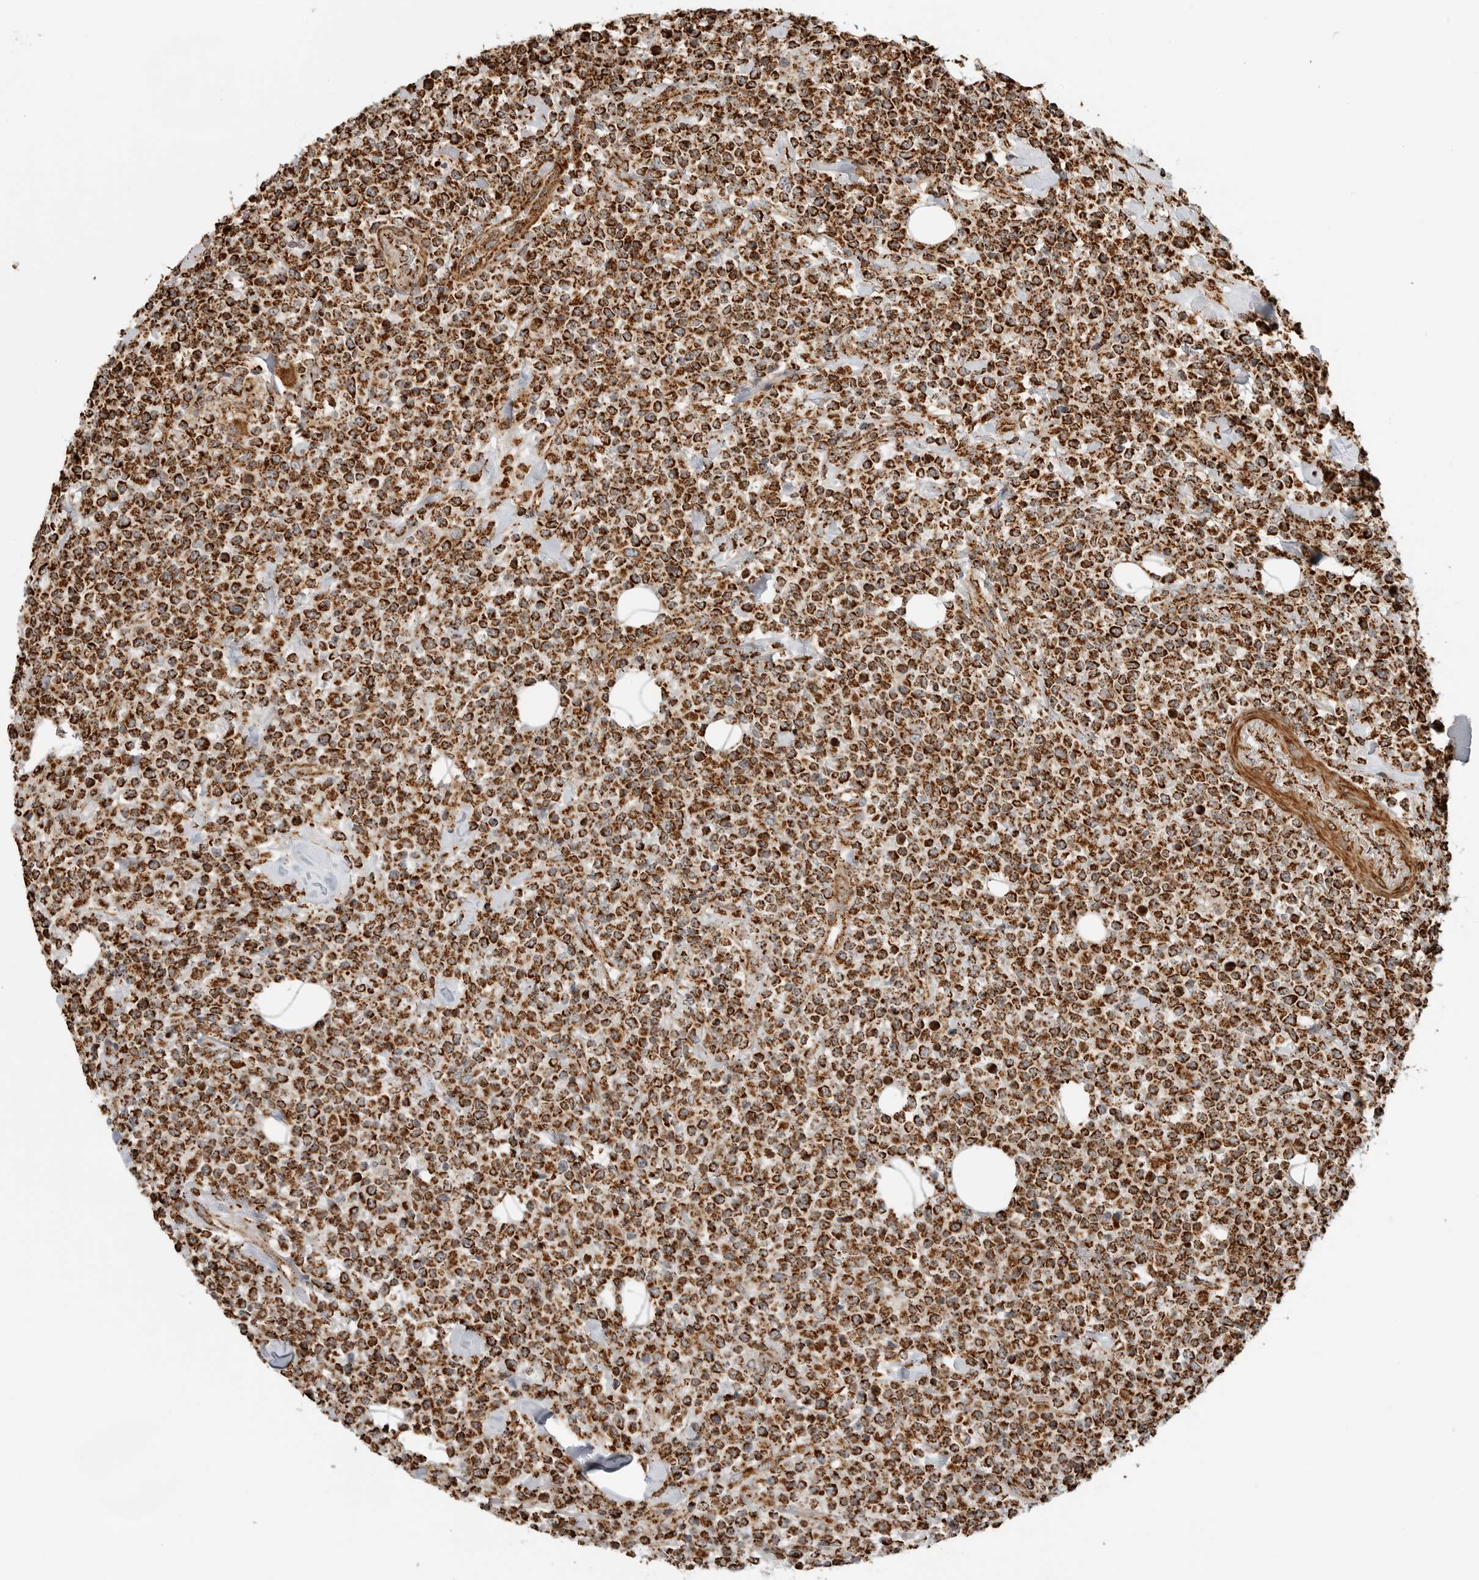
{"staining": {"intensity": "strong", "quantity": ">75%", "location": "cytoplasmic/membranous"}, "tissue": "lymphoma", "cell_type": "Tumor cells", "image_type": "cancer", "snomed": [{"axis": "morphology", "description": "Malignant lymphoma, non-Hodgkin's type, High grade"}, {"axis": "topography", "description": "Colon"}], "caption": "Lymphoma stained with DAB immunohistochemistry (IHC) displays high levels of strong cytoplasmic/membranous positivity in approximately >75% of tumor cells.", "gene": "BMP2K", "patient": {"sex": "female", "age": 53}}